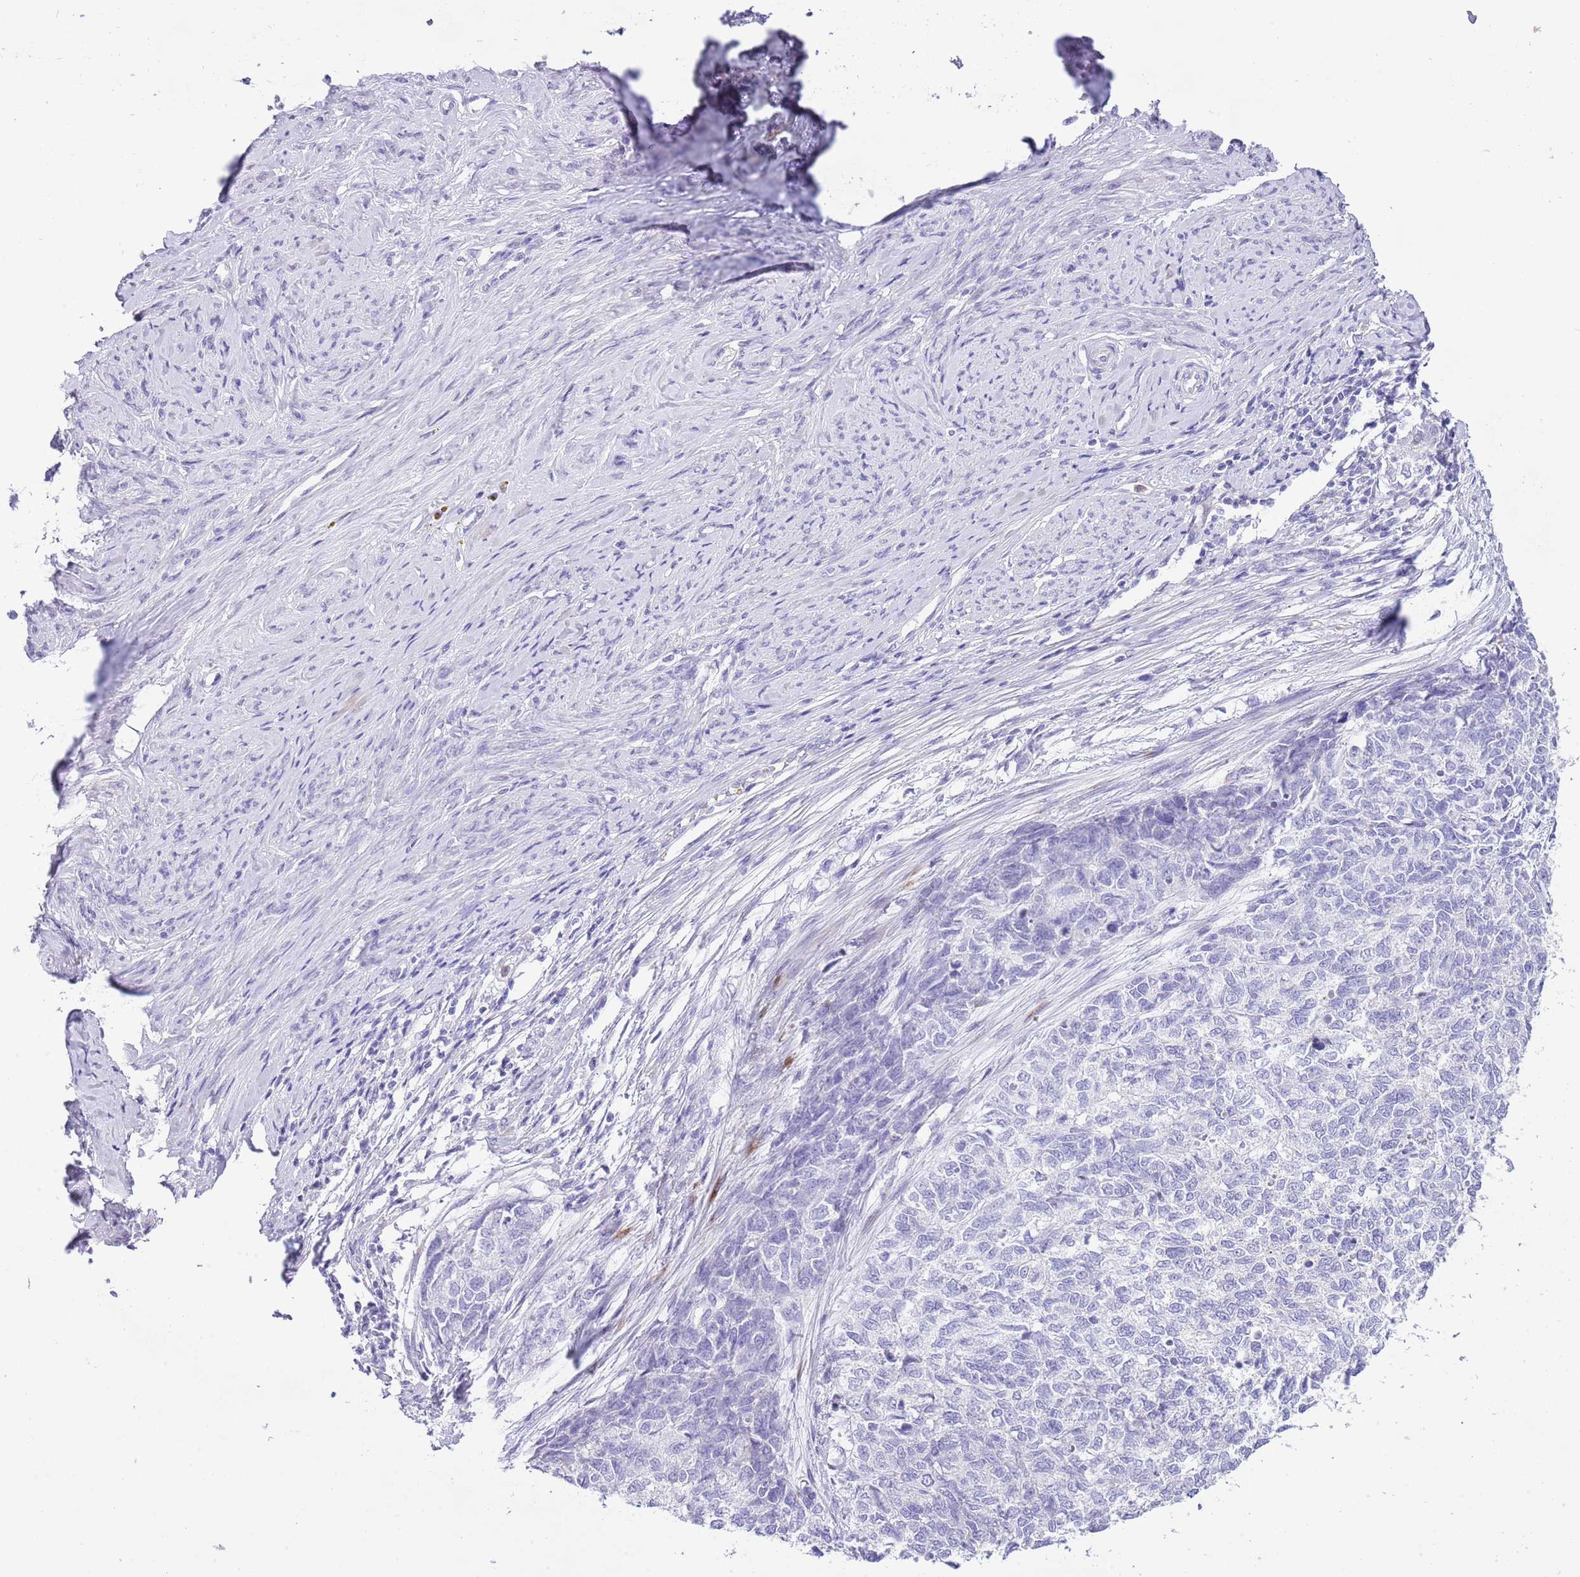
{"staining": {"intensity": "negative", "quantity": "none", "location": "none"}, "tissue": "cervical cancer", "cell_type": "Tumor cells", "image_type": "cancer", "snomed": [{"axis": "morphology", "description": "Squamous cell carcinoma, NOS"}, {"axis": "topography", "description": "Cervix"}], "caption": "A micrograph of squamous cell carcinoma (cervical) stained for a protein shows no brown staining in tumor cells.", "gene": "OR2Z1", "patient": {"sex": "female", "age": 63}}